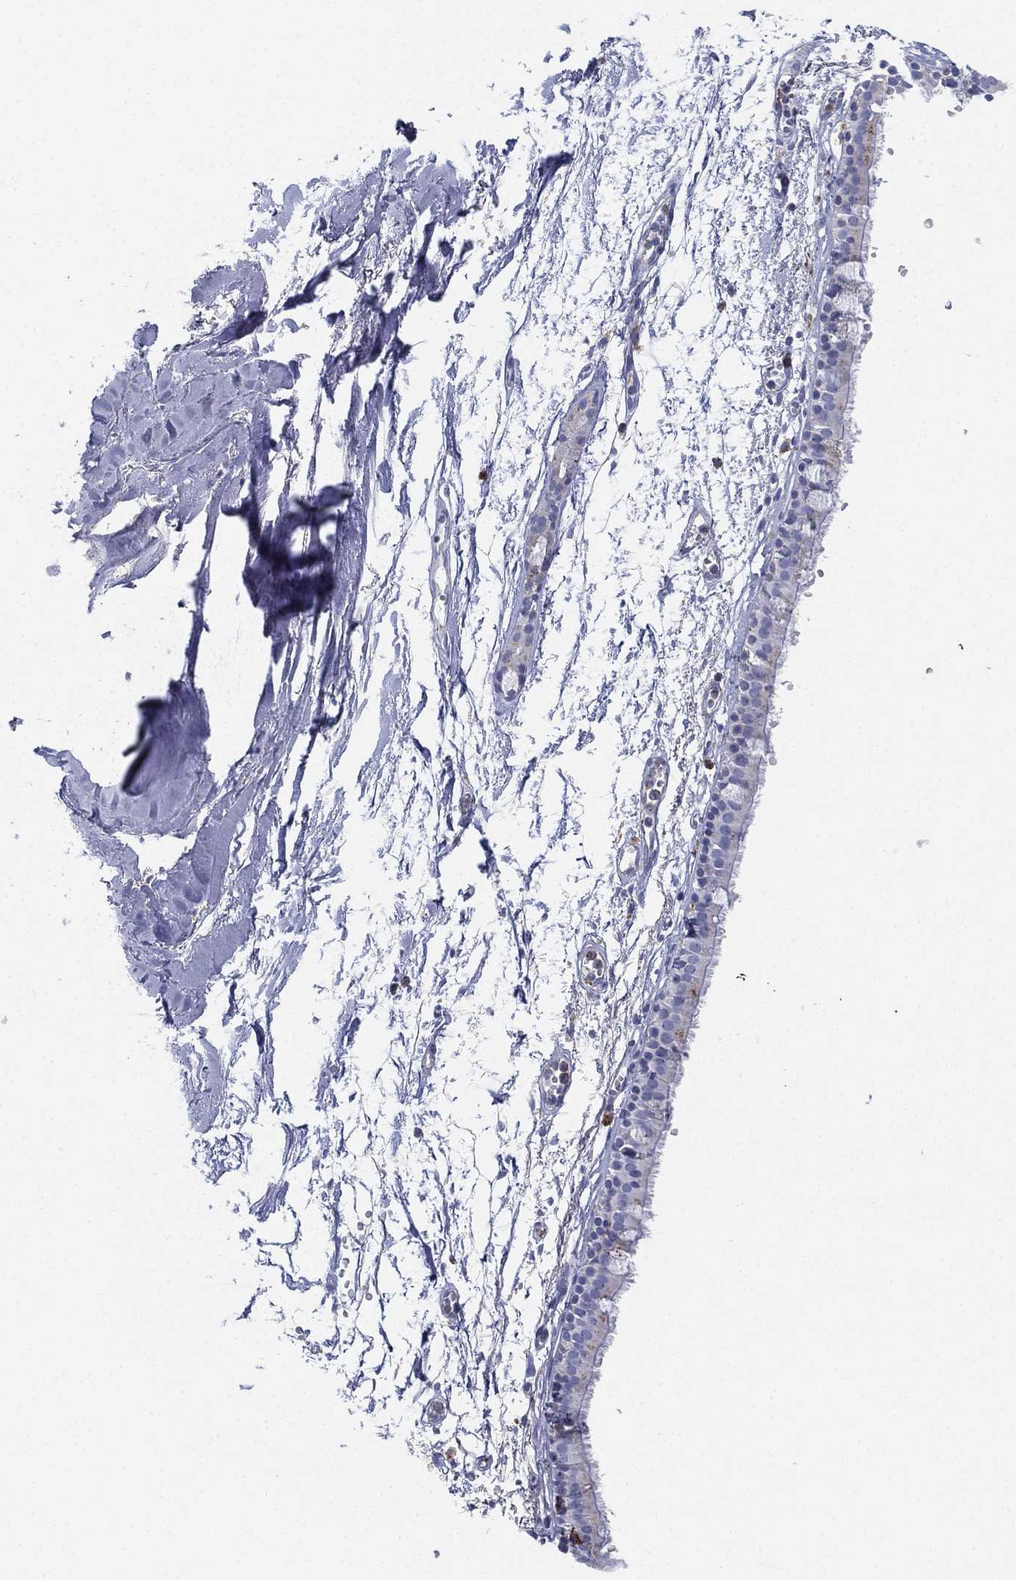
{"staining": {"intensity": "moderate", "quantity": "<25%", "location": "cytoplasmic/membranous"}, "tissue": "bronchus", "cell_type": "Respiratory epithelial cells", "image_type": "normal", "snomed": [{"axis": "morphology", "description": "Normal tissue, NOS"}, {"axis": "topography", "description": "Cartilage tissue"}, {"axis": "topography", "description": "Bronchus"}], "caption": "A photomicrograph of human bronchus stained for a protein demonstrates moderate cytoplasmic/membranous brown staining in respiratory epithelial cells. (DAB IHC with brightfield microscopy, high magnification).", "gene": "NPC2", "patient": {"sex": "male", "age": 66}}